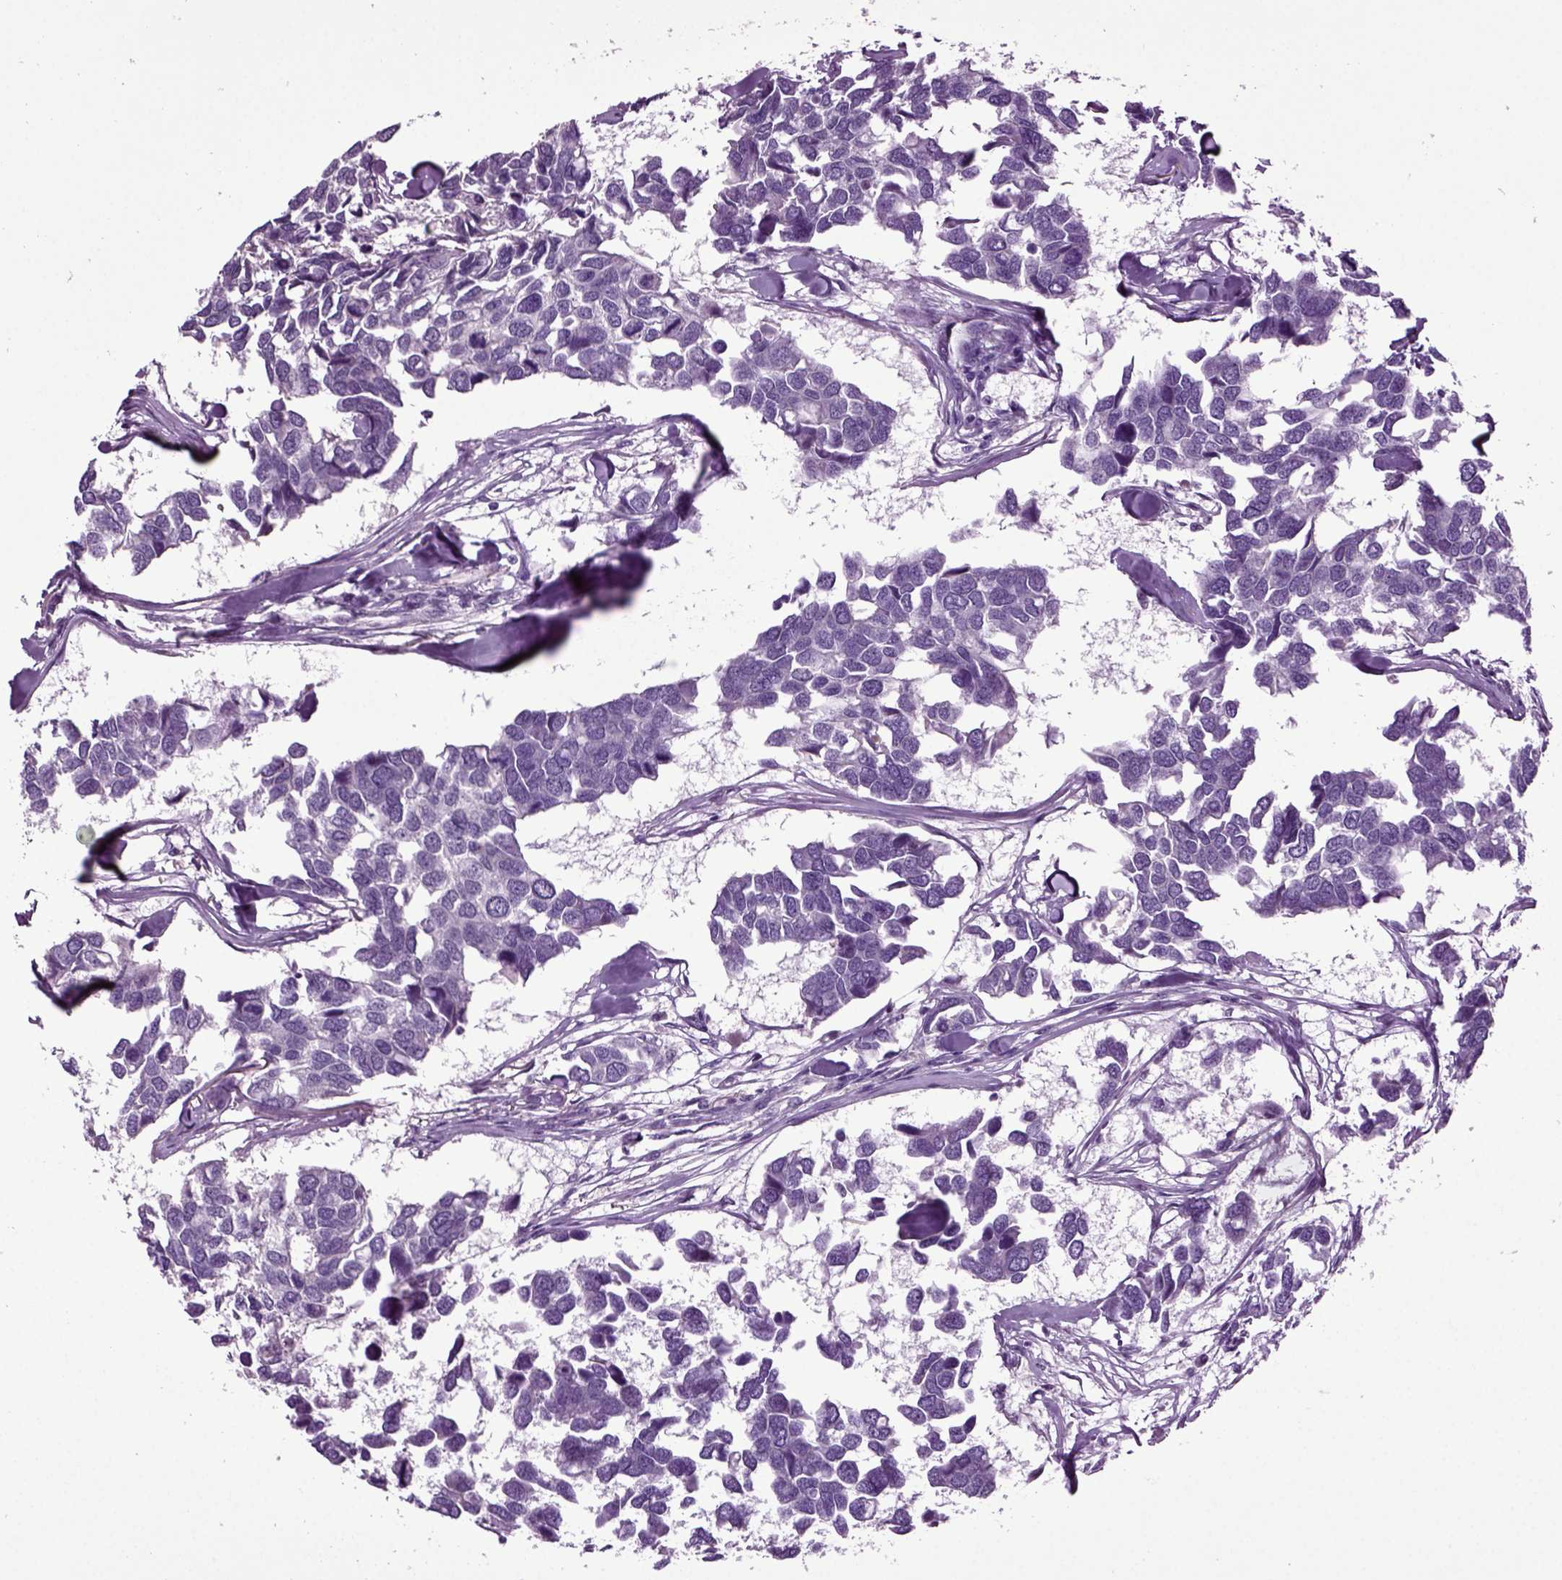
{"staining": {"intensity": "negative", "quantity": "none", "location": "none"}, "tissue": "breast cancer", "cell_type": "Tumor cells", "image_type": "cancer", "snomed": [{"axis": "morphology", "description": "Duct carcinoma"}, {"axis": "topography", "description": "Breast"}], "caption": "Human intraductal carcinoma (breast) stained for a protein using immunohistochemistry (IHC) demonstrates no expression in tumor cells.", "gene": "FGF11", "patient": {"sex": "female", "age": 83}}